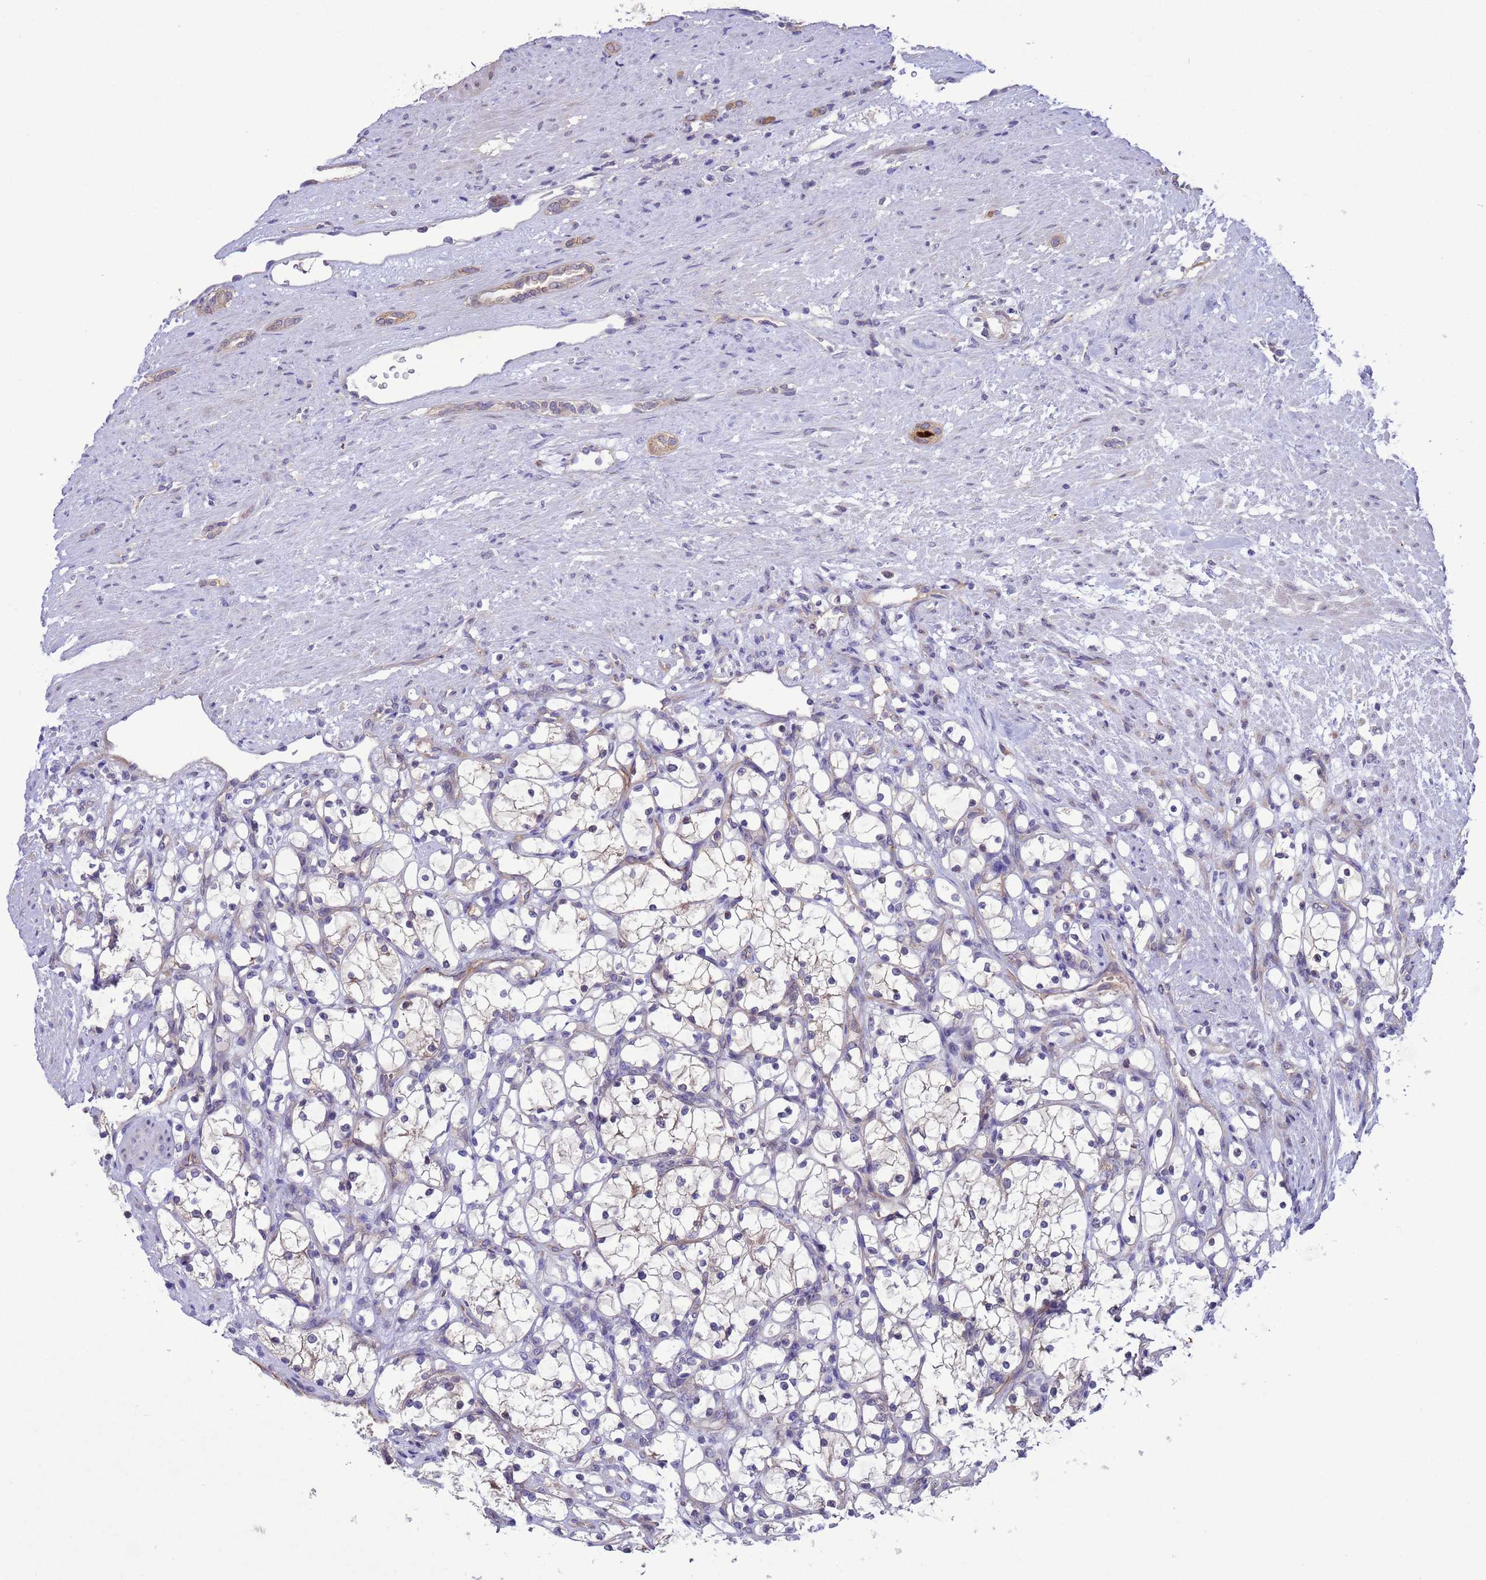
{"staining": {"intensity": "negative", "quantity": "none", "location": "none"}, "tissue": "renal cancer", "cell_type": "Tumor cells", "image_type": "cancer", "snomed": [{"axis": "morphology", "description": "Adenocarcinoma, NOS"}, {"axis": "topography", "description": "Kidney"}], "caption": "Immunohistochemical staining of renal adenocarcinoma shows no significant staining in tumor cells.", "gene": "GJA10", "patient": {"sex": "female", "age": 69}}